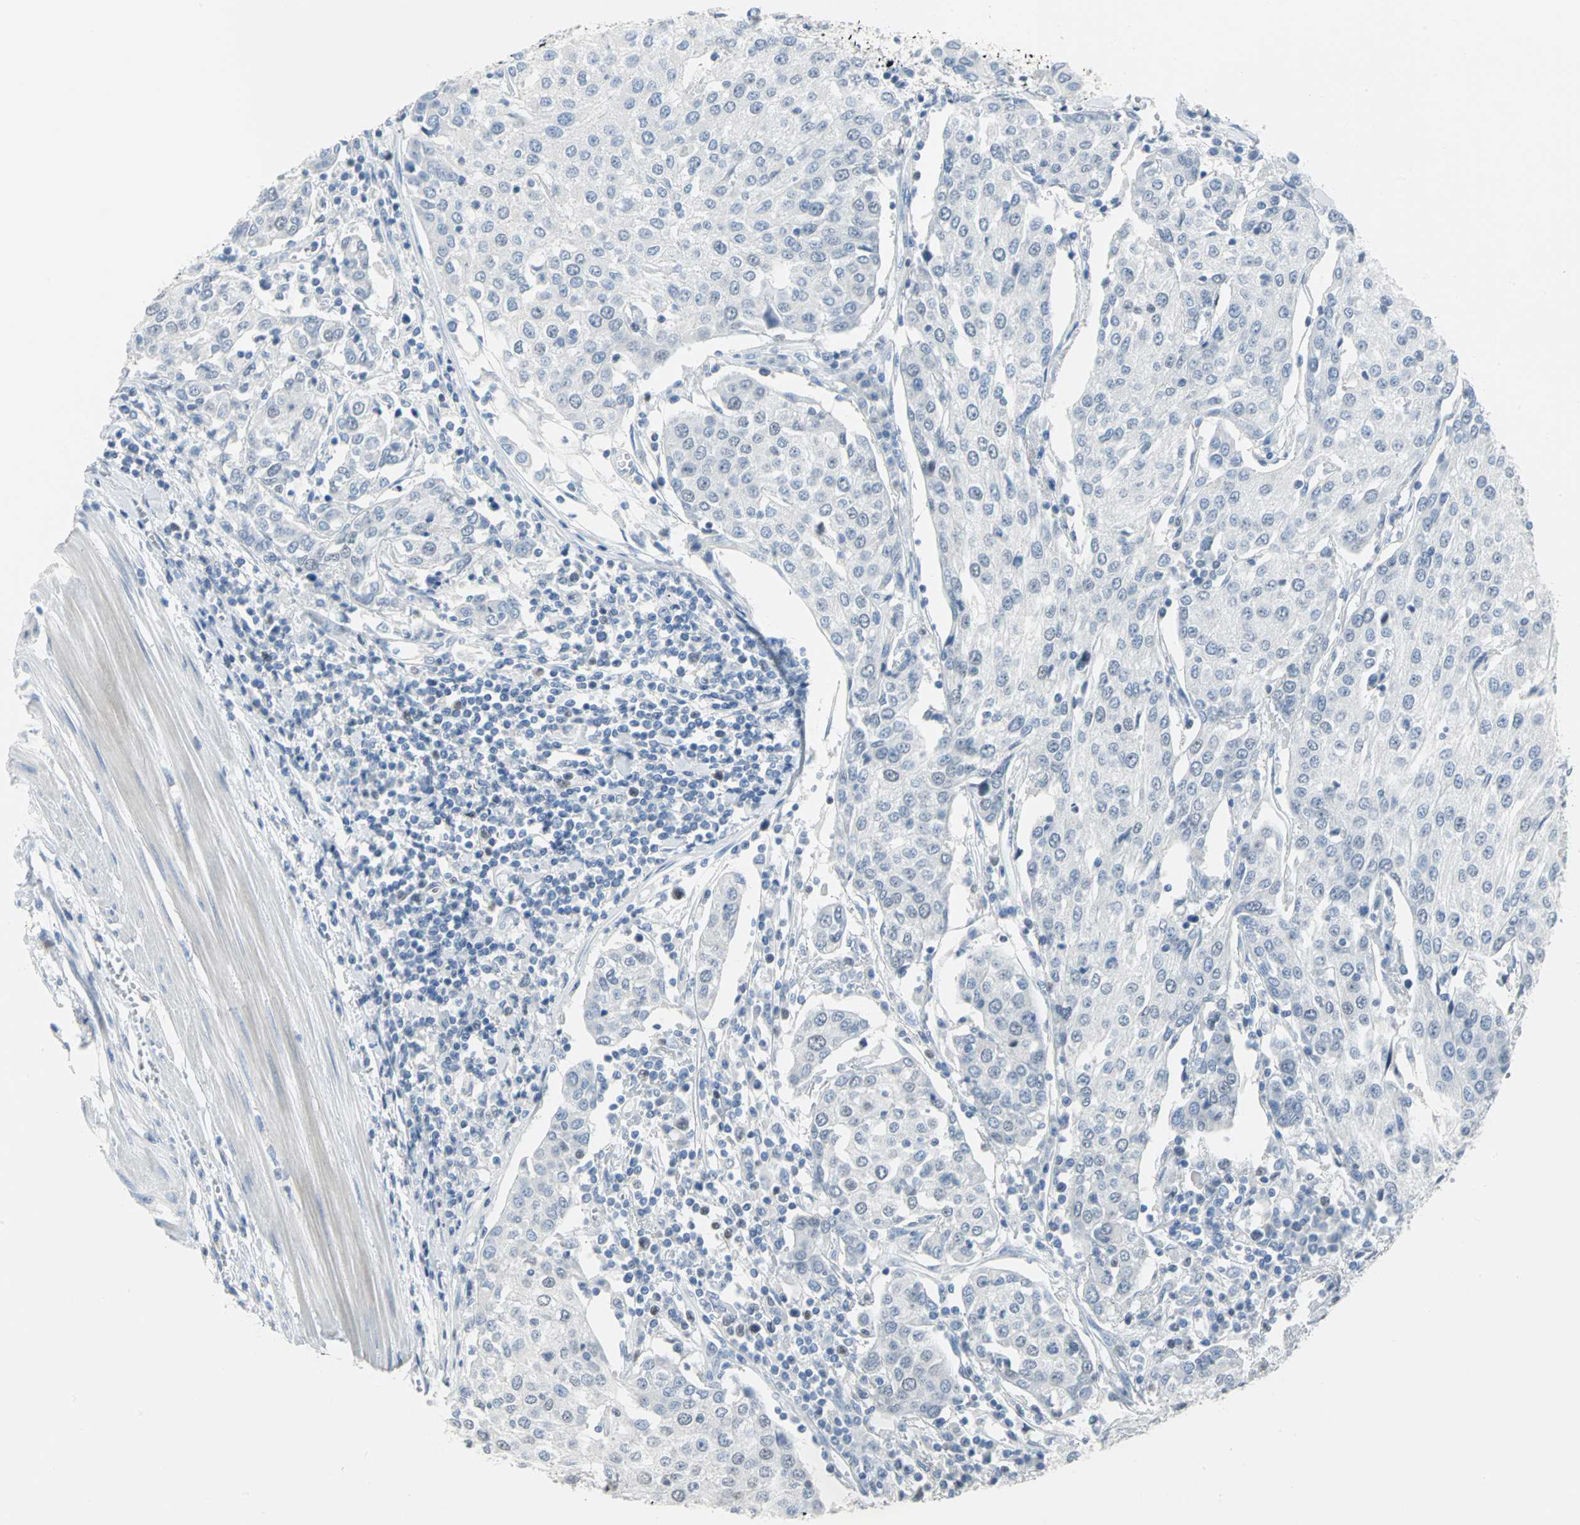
{"staining": {"intensity": "negative", "quantity": "none", "location": "none"}, "tissue": "urothelial cancer", "cell_type": "Tumor cells", "image_type": "cancer", "snomed": [{"axis": "morphology", "description": "Urothelial carcinoma, High grade"}, {"axis": "topography", "description": "Urinary bladder"}], "caption": "Histopathology image shows no protein expression in tumor cells of high-grade urothelial carcinoma tissue. (DAB IHC visualized using brightfield microscopy, high magnification).", "gene": "MCM3", "patient": {"sex": "female", "age": 85}}